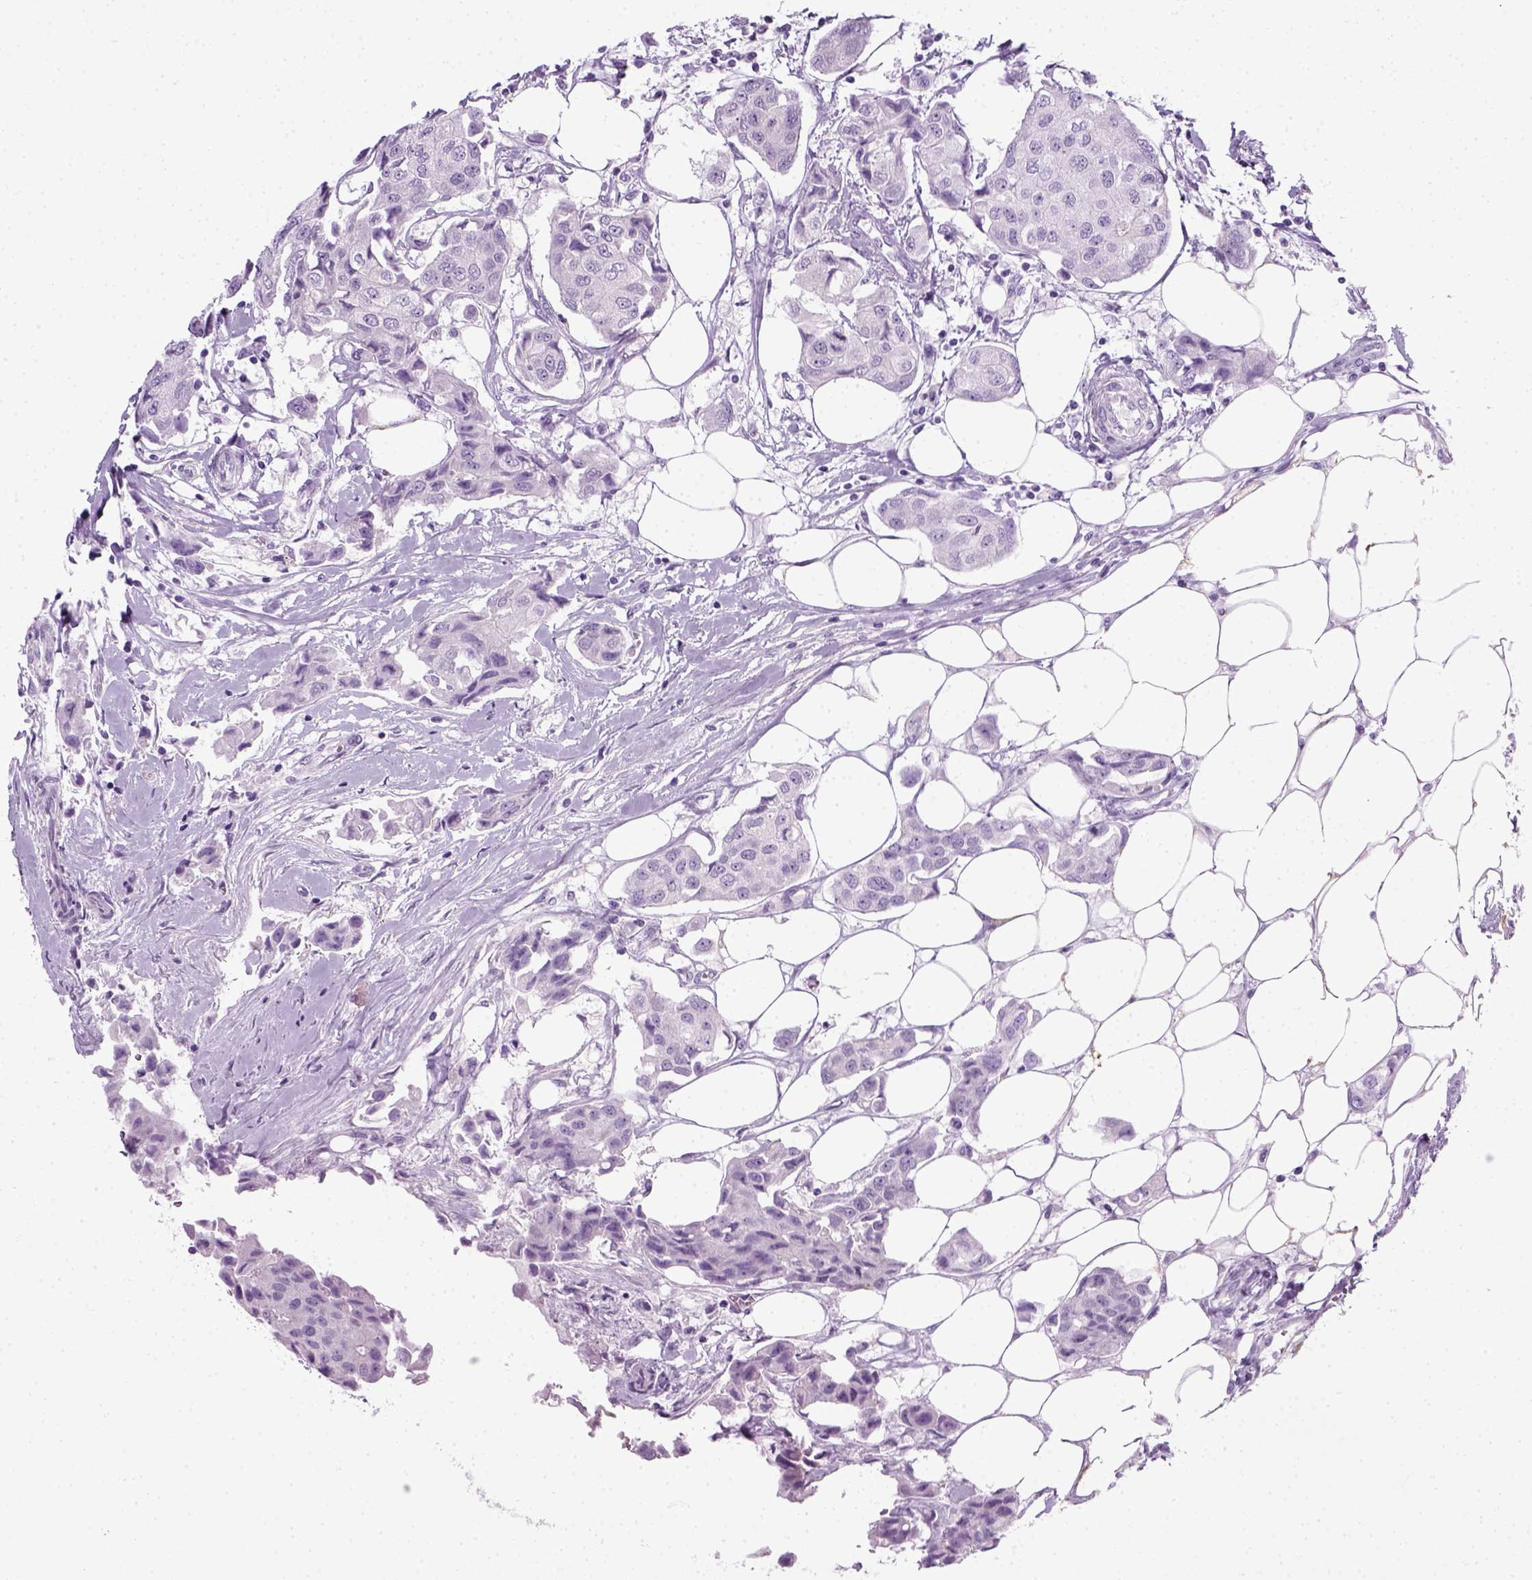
{"staining": {"intensity": "negative", "quantity": "none", "location": "none"}, "tissue": "breast cancer", "cell_type": "Tumor cells", "image_type": "cancer", "snomed": [{"axis": "morphology", "description": "Duct carcinoma"}, {"axis": "topography", "description": "Breast"}, {"axis": "topography", "description": "Lymph node"}], "caption": "Immunohistochemistry (IHC) photomicrograph of breast intraductal carcinoma stained for a protein (brown), which shows no positivity in tumor cells.", "gene": "SLC12A5", "patient": {"sex": "female", "age": 80}}